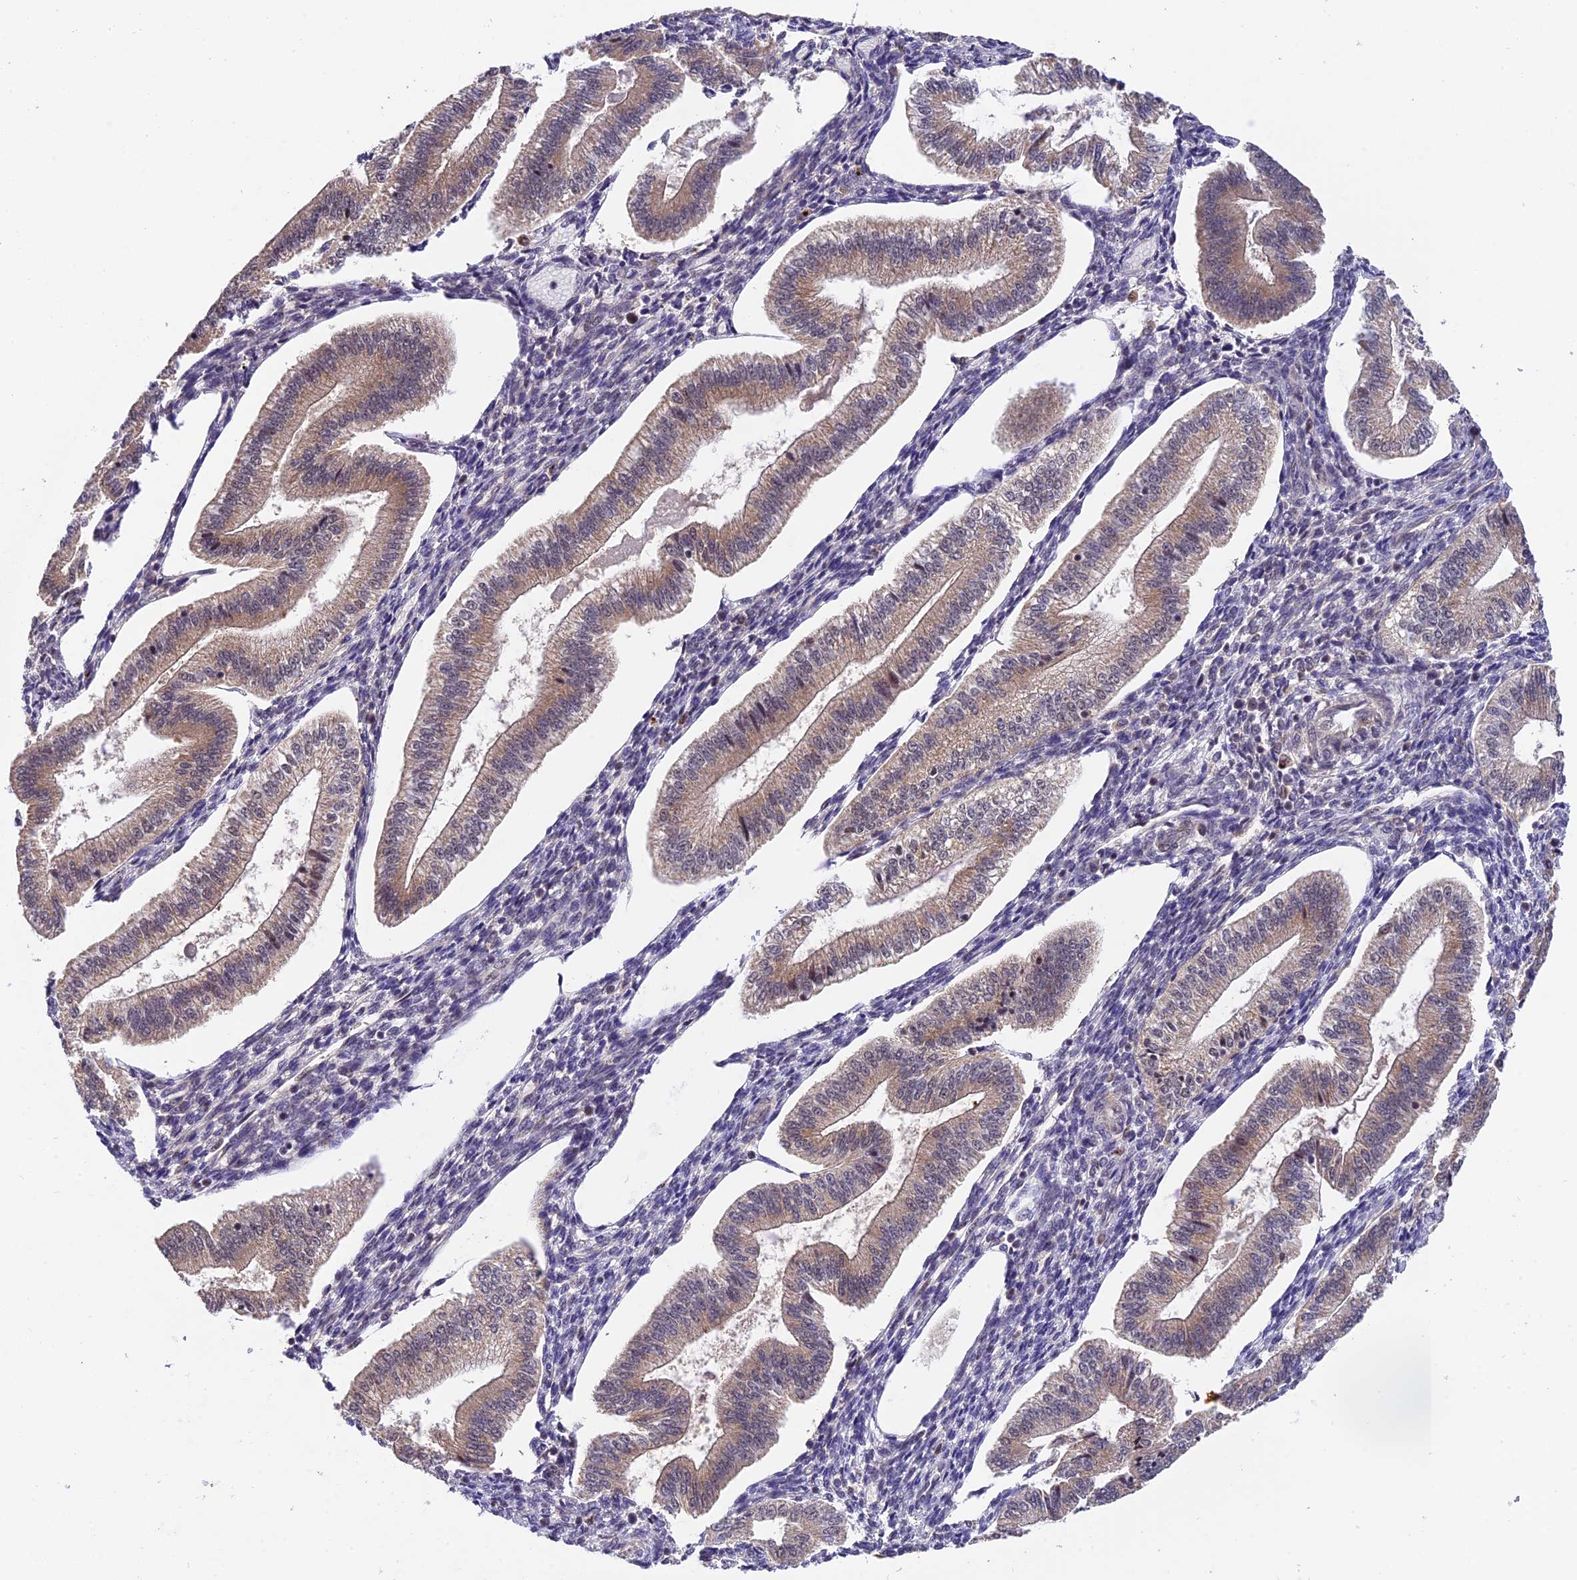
{"staining": {"intensity": "negative", "quantity": "none", "location": "none"}, "tissue": "endometrium", "cell_type": "Cells in endometrial stroma", "image_type": "normal", "snomed": [{"axis": "morphology", "description": "Normal tissue, NOS"}, {"axis": "topography", "description": "Endometrium"}], "caption": "An image of human endometrium is negative for staining in cells in endometrial stroma. Brightfield microscopy of immunohistochemistry stained with DAB (brown) and hematoxylin (blue), captured at high magnification.", "gene": "MNS1", "patient": {"sex": "female", "age": 34}}